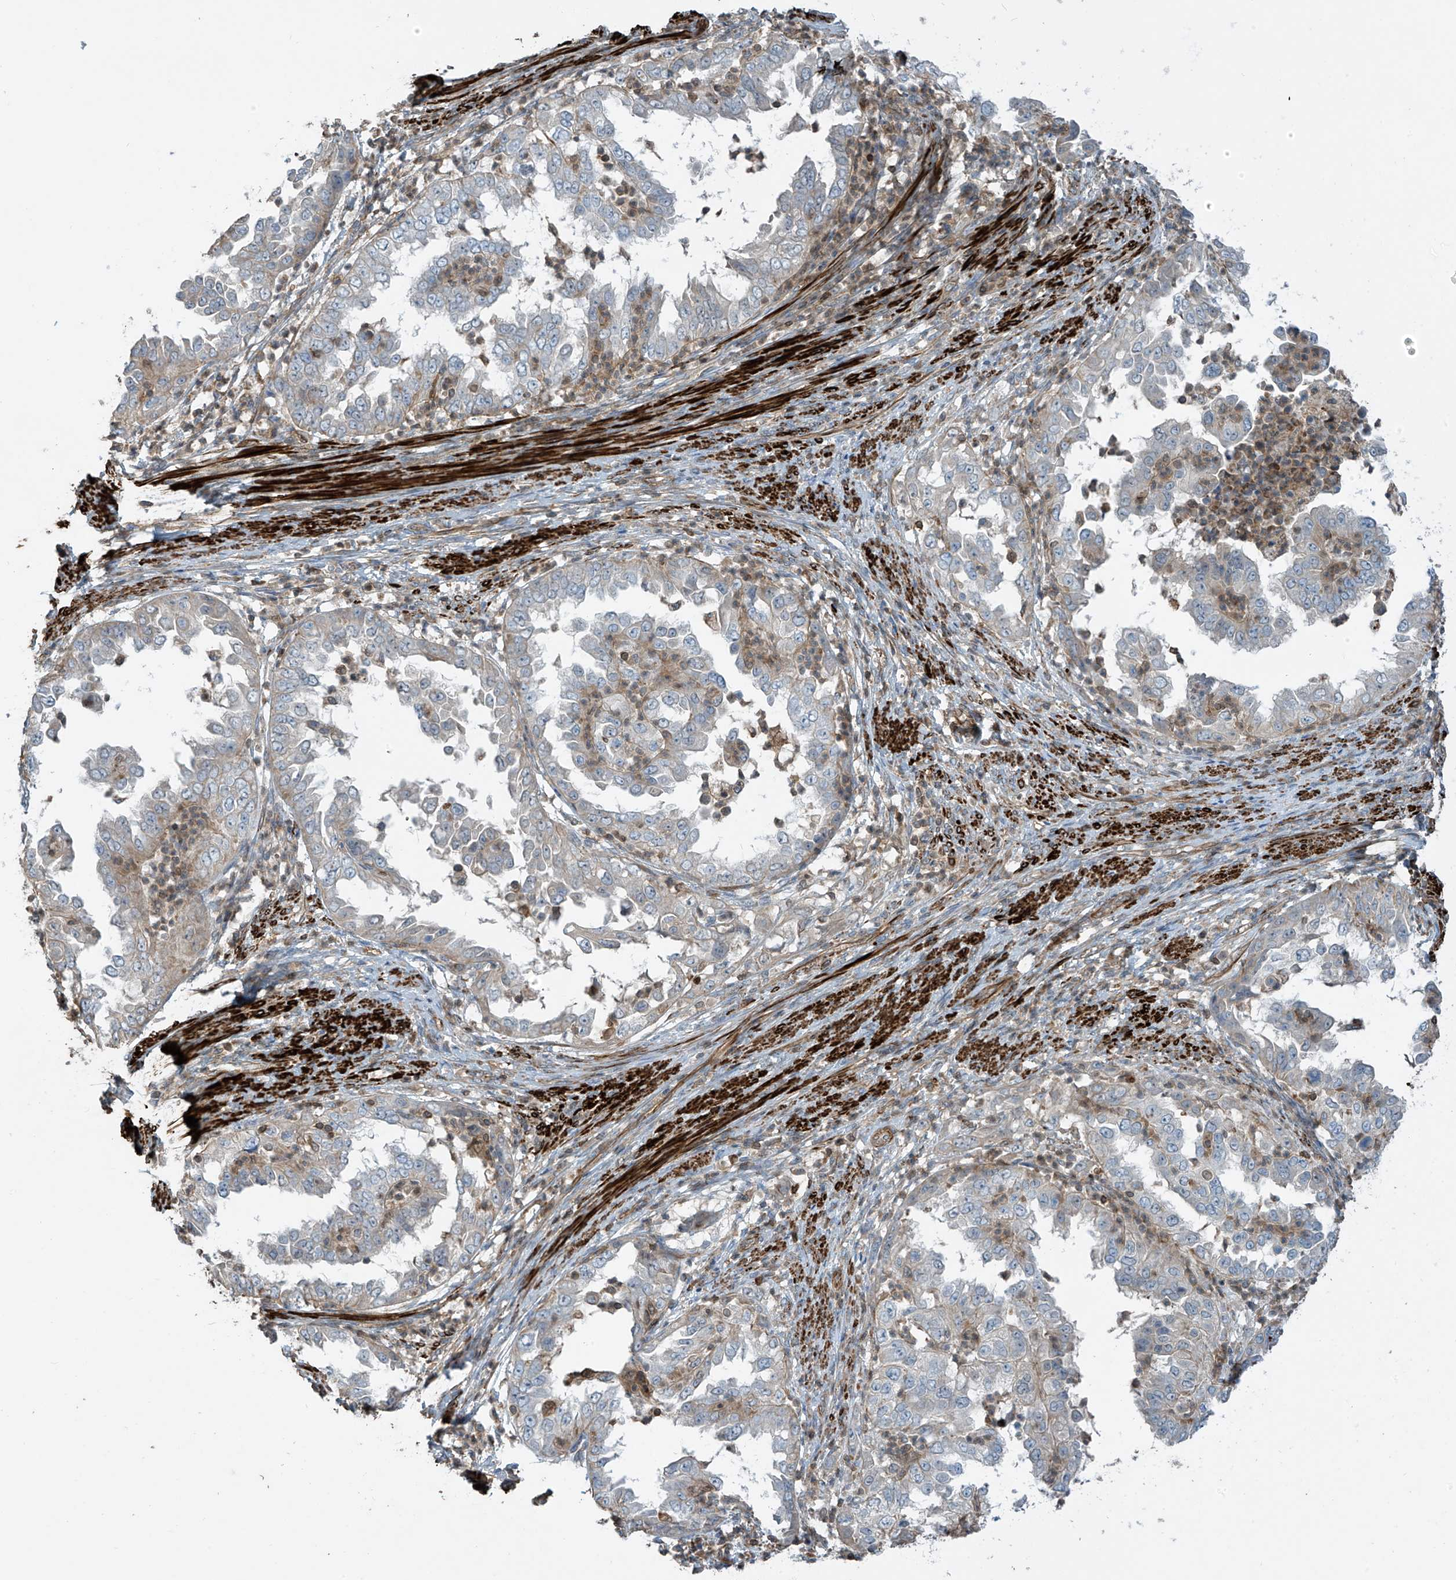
{"staining": {"intensity": "weak", "quantity": "<25%", "location": "cytoplasmic/membranous"}, "tissue": "endometrial cancer", "cell_type": "Tumor cells", "image_type": "cancer", "snomed": [{"axis": "morphology", "description": "Adenocarcinoma, NOS"}, {"axis": "topography", "description": "Endometrium"}], "caption": "The micrograph displays no staining of tumor cells in endometrial cancer (adenocarcinoma).", "gene": "SH3BGRL3", "patient": {"sex": "female", "age": 85}}